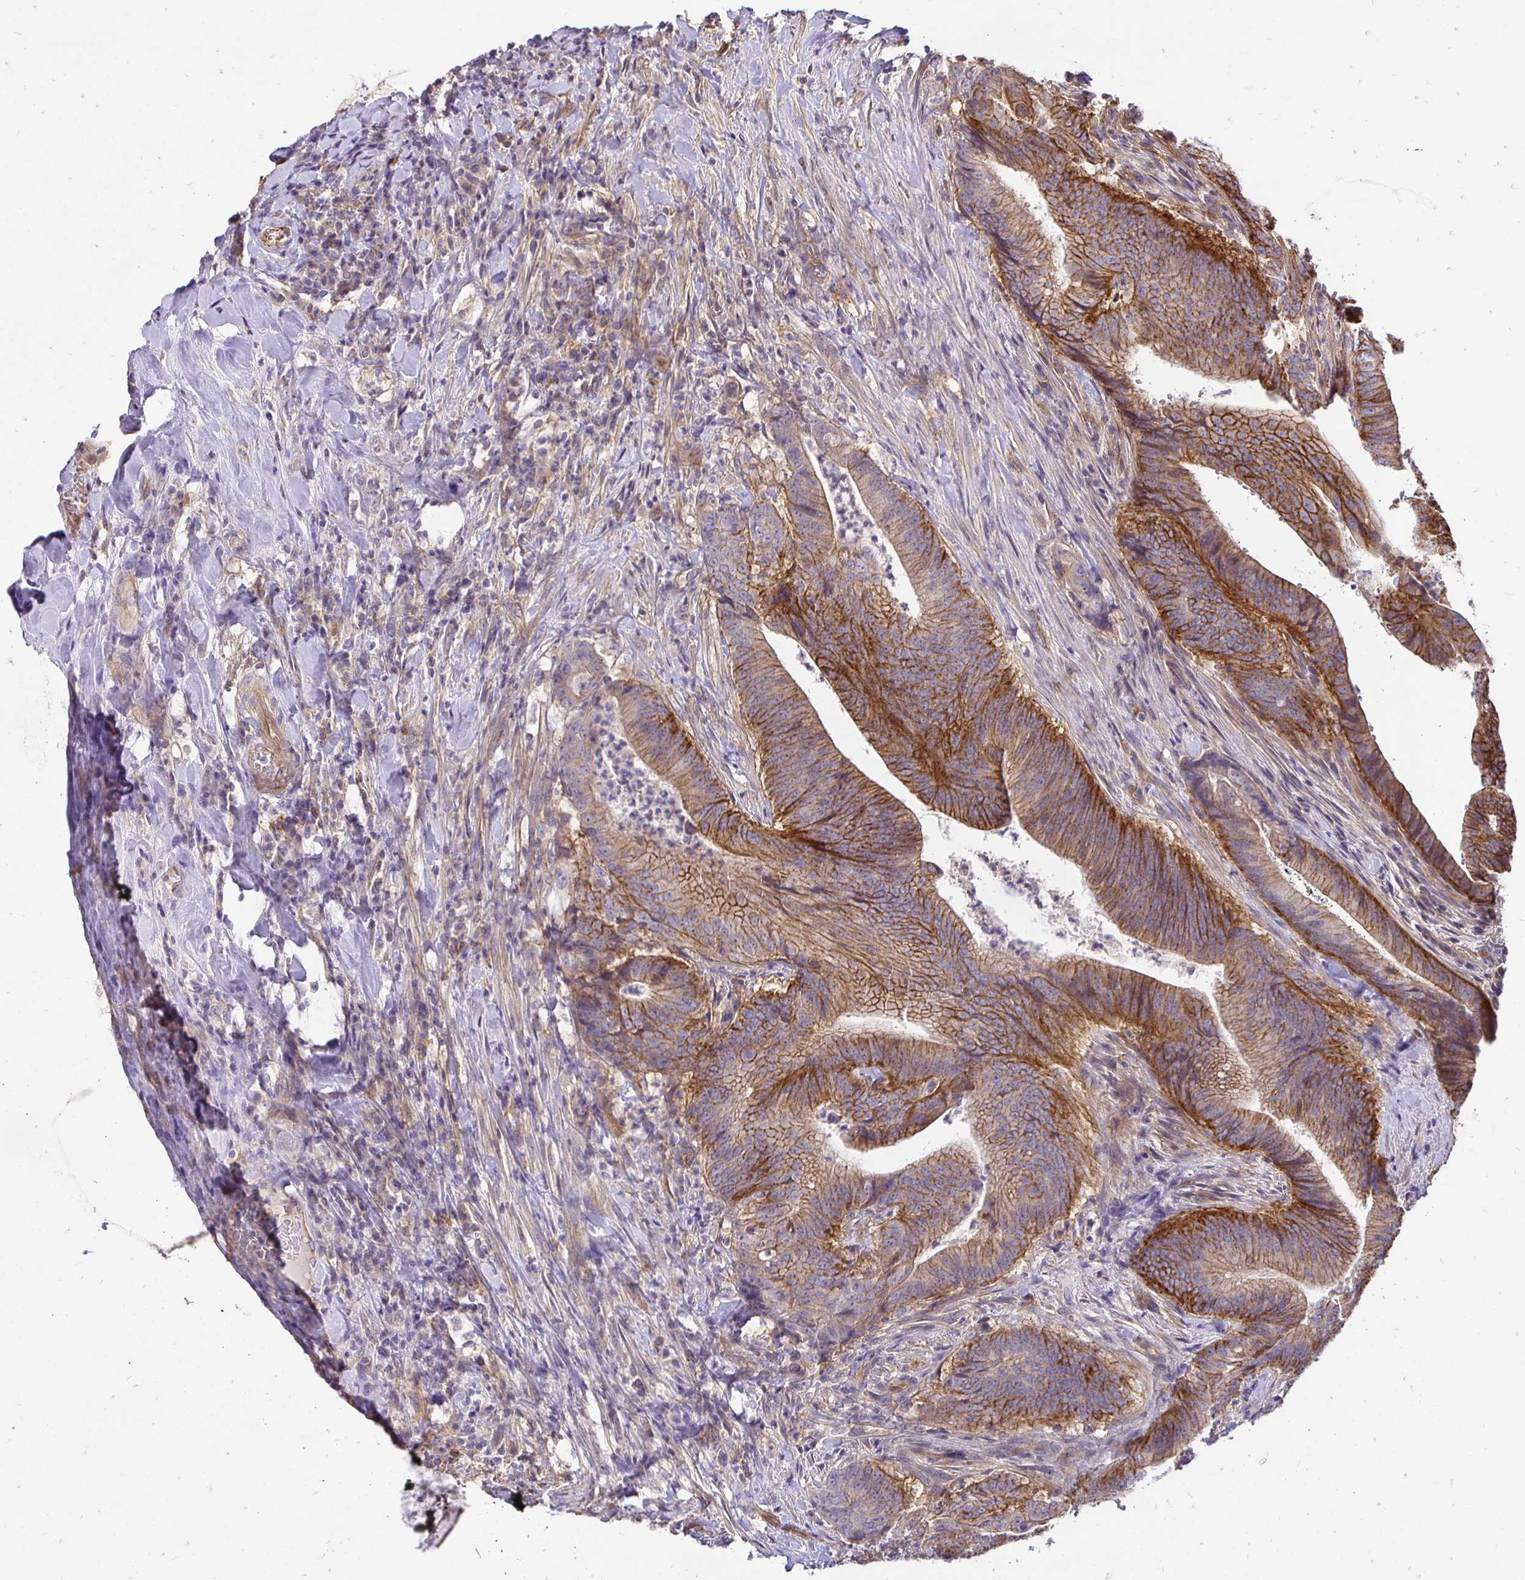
{"staining": {"intensity": "strong", "quantity": "25%-75%", "location": "cytoplasmic/membranous"}, "tissue": "colorectal cancer", "cell_type": "Tumor cells", "image_type": "cancer", "snomed": [{"axis": "morphology", "description": "Adenocarcinoma, NOS"}, {"axis": "topography", "description": "Colon"}], "caption": "Colorectal cancer tissue displays strong cytoplasmic/membranous staining in about 25%-75% of tumor cells, visualized by immunohistochemistry.", "gene": "SLC9A1", "patient": {"sex": "female", "age": 43}}